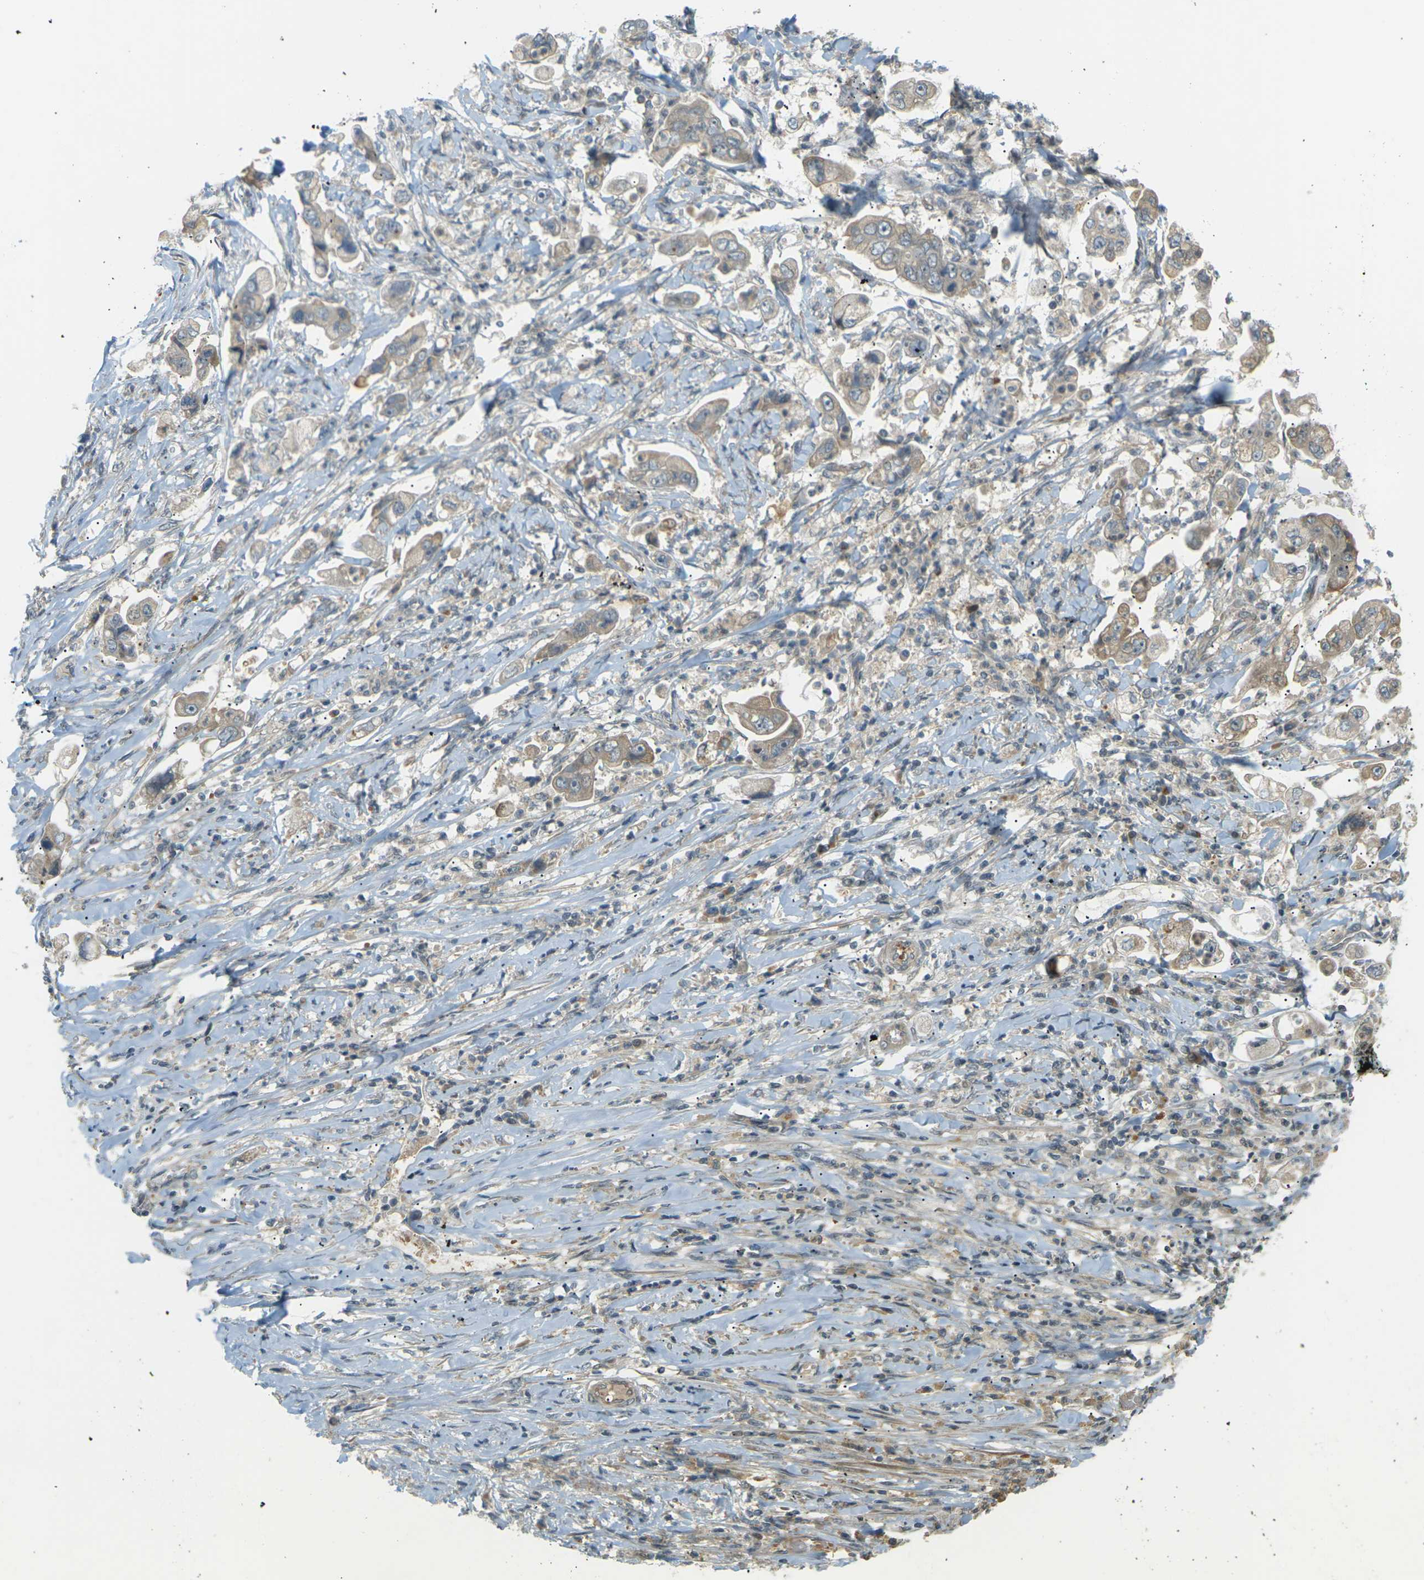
{"staining": {"intensity": "weak", "quantity": ">75%", "location": "cytoplasmic/membranous"}, "tissue": "stomach cancer", "cell_type": "Tumor cells", "image_type": "cancer", "snomed": [{"axis": "morphology", "description": "Adenocarcinoma, NOS"}, {"axis": "topography", "description": "Stomach"}], "caption": "Stomach cancer stained with IHC demonstrates weak cytoplasmic/membranous staining in approximately >75% of tumor cells. The staining was performed using DAB to visualize the protein expression in brown, while the nuclei were stained in blue with hematoxylin (Magnification: 20x).", "gene": "SOCS6", "patient": {"sex": "male", "age": 62}}